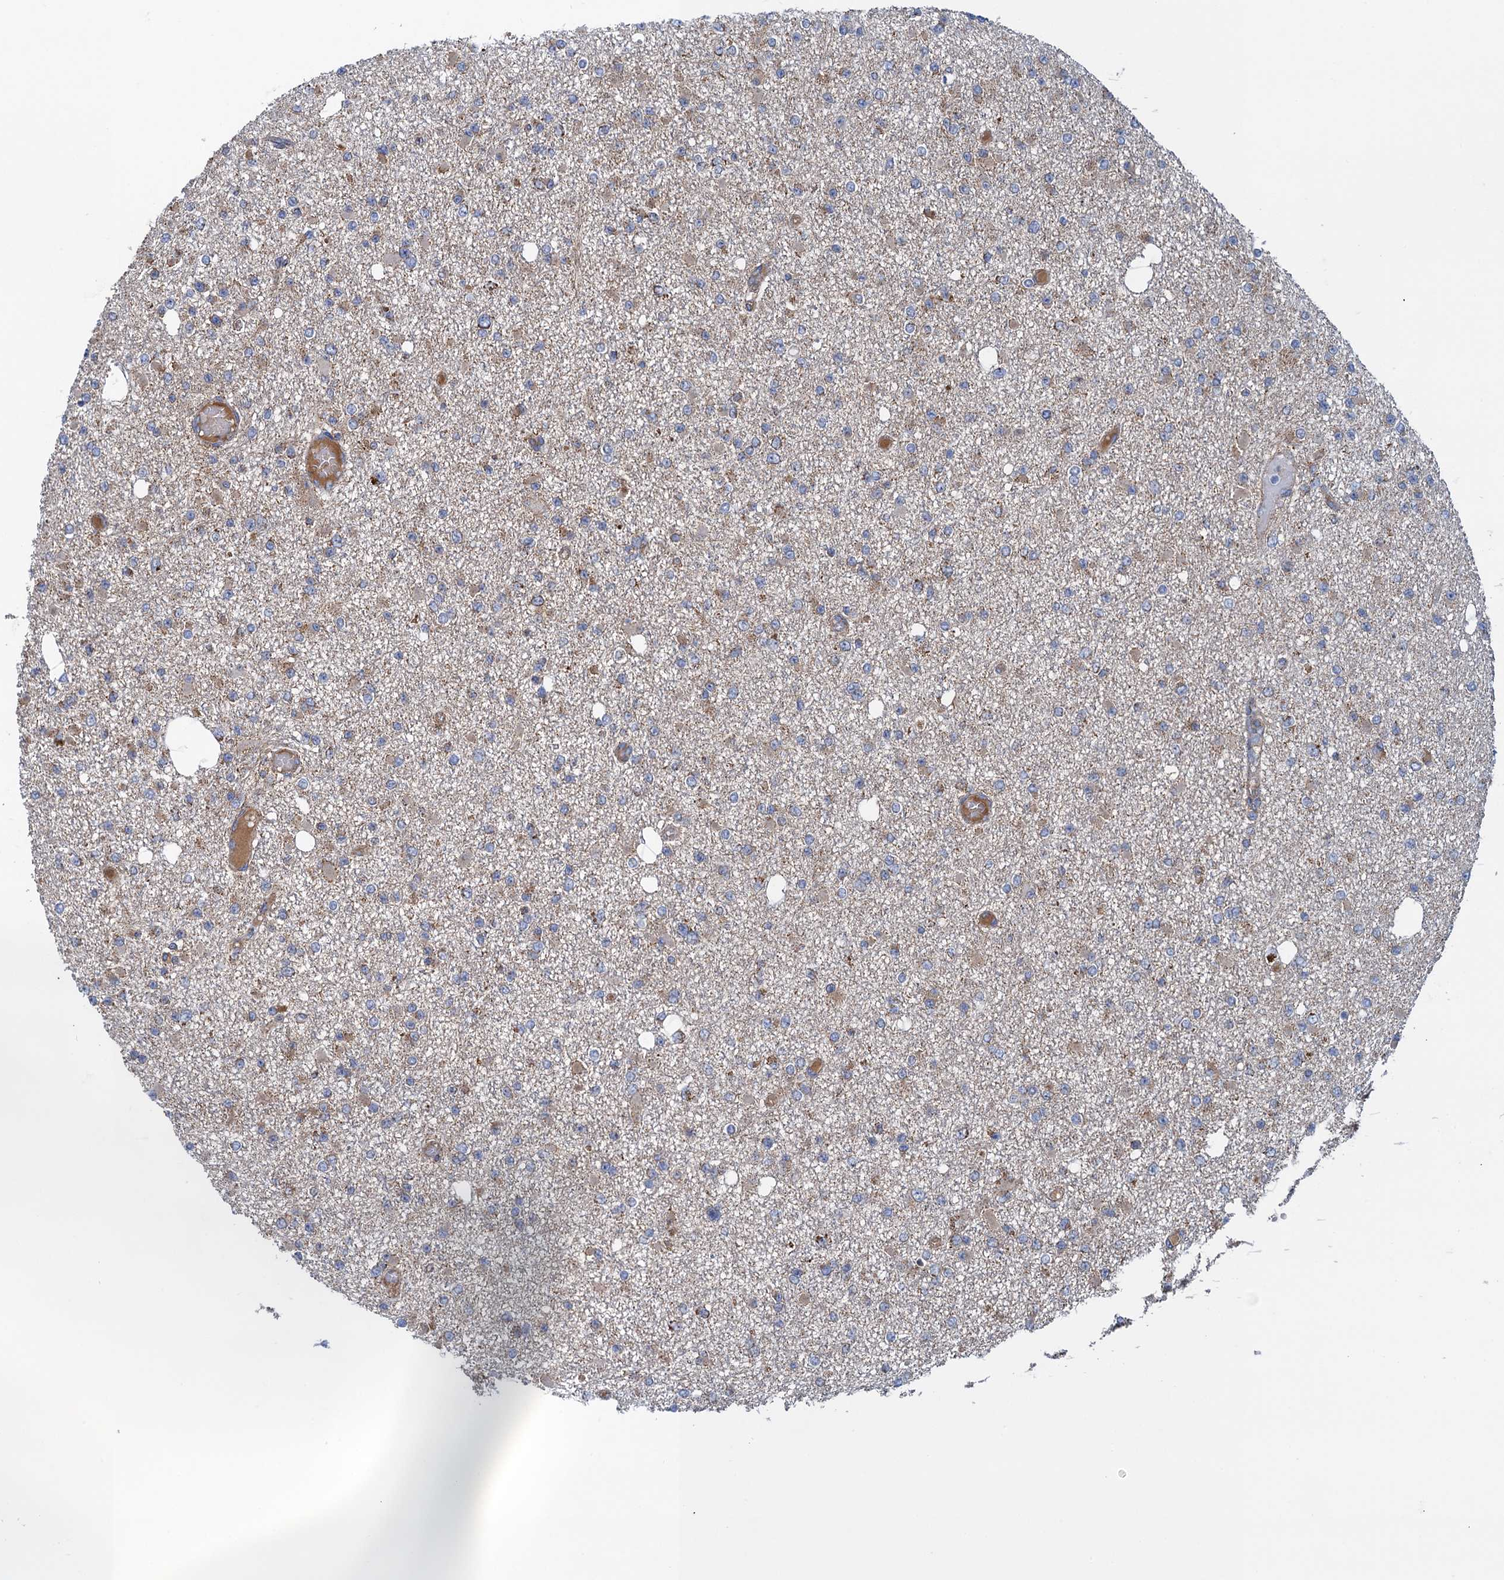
{"staining": {"intensity": "weak", "quantity": "<25%", "location": "cytoplasmic/membranous"}, "tissue": "glioma", "cell_type": "Tumor cells", "image_type": "cancer", "snomed": [{"axis": "morphology", "description": "Glioma, malignant, Low grade"}, {"axis": "topography", "description": "Brain"}], "caption": "This is an immunohistochemistry (IHC) image of glioma. There is no expression in tumor cells.", "gene": "GTPBP3", "patient": {"sex": "female", "age": 22}}